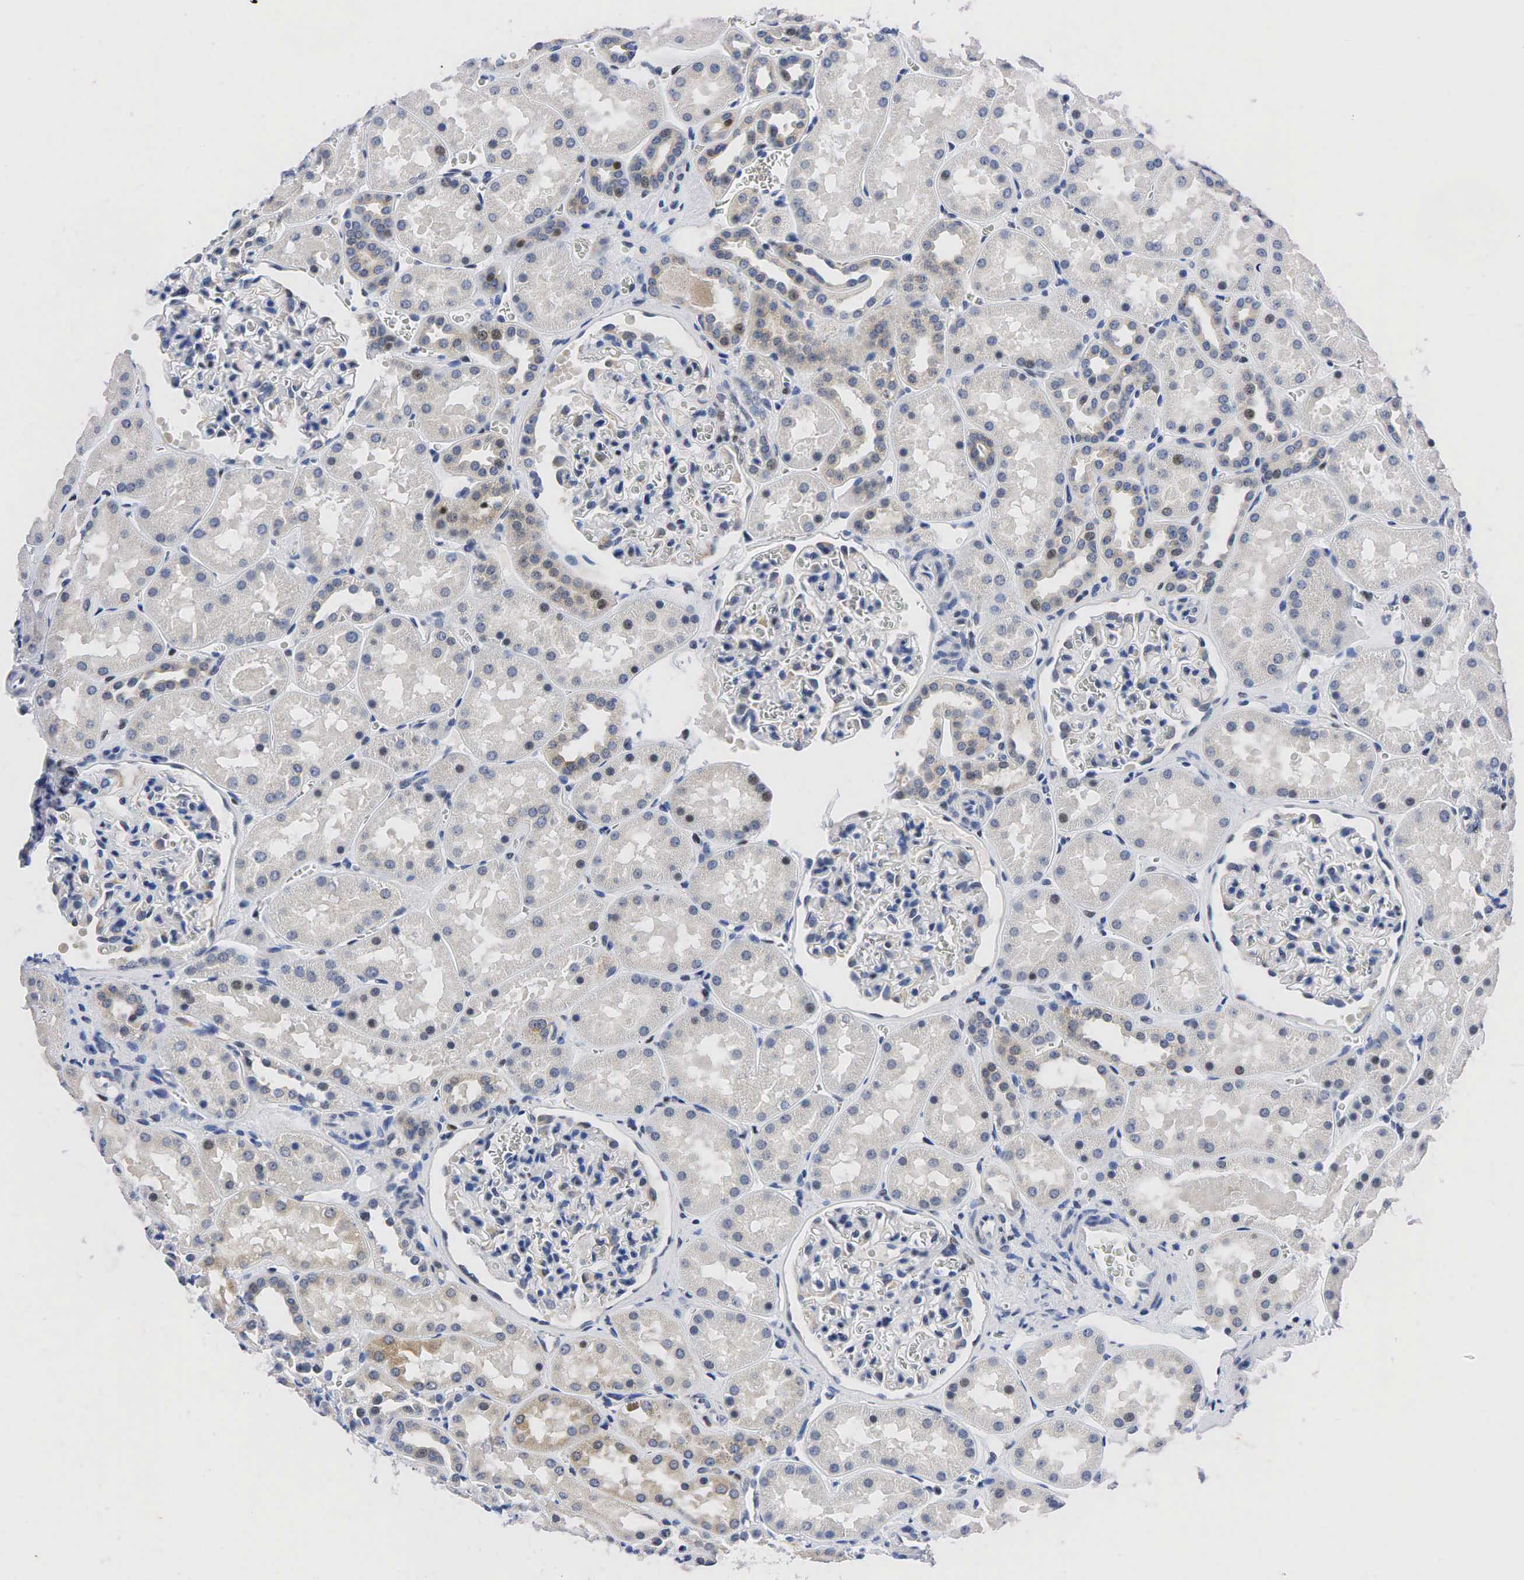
{"staining": {"intensity": "negative", "quantity": "none", "location": "none"}, "tissue": "kidney", "cell_type": "Cells in glomeruli", "image_type": "normal", "snomed": [{"axis": "morphology", "description": "Normal tissue, NOS"}, {"axis": "topography", "description": "Kidney"}], "caption": "Unremarkable kidney was stained to show a protein in brown. There is no significant positivity in cells in glomeruli. The staining is performed using DAB brown chromogen with nuclei counter-stained in using hematoxylin.", "gene": "PGR", "patient": {"sex": "female", "age": 52}}